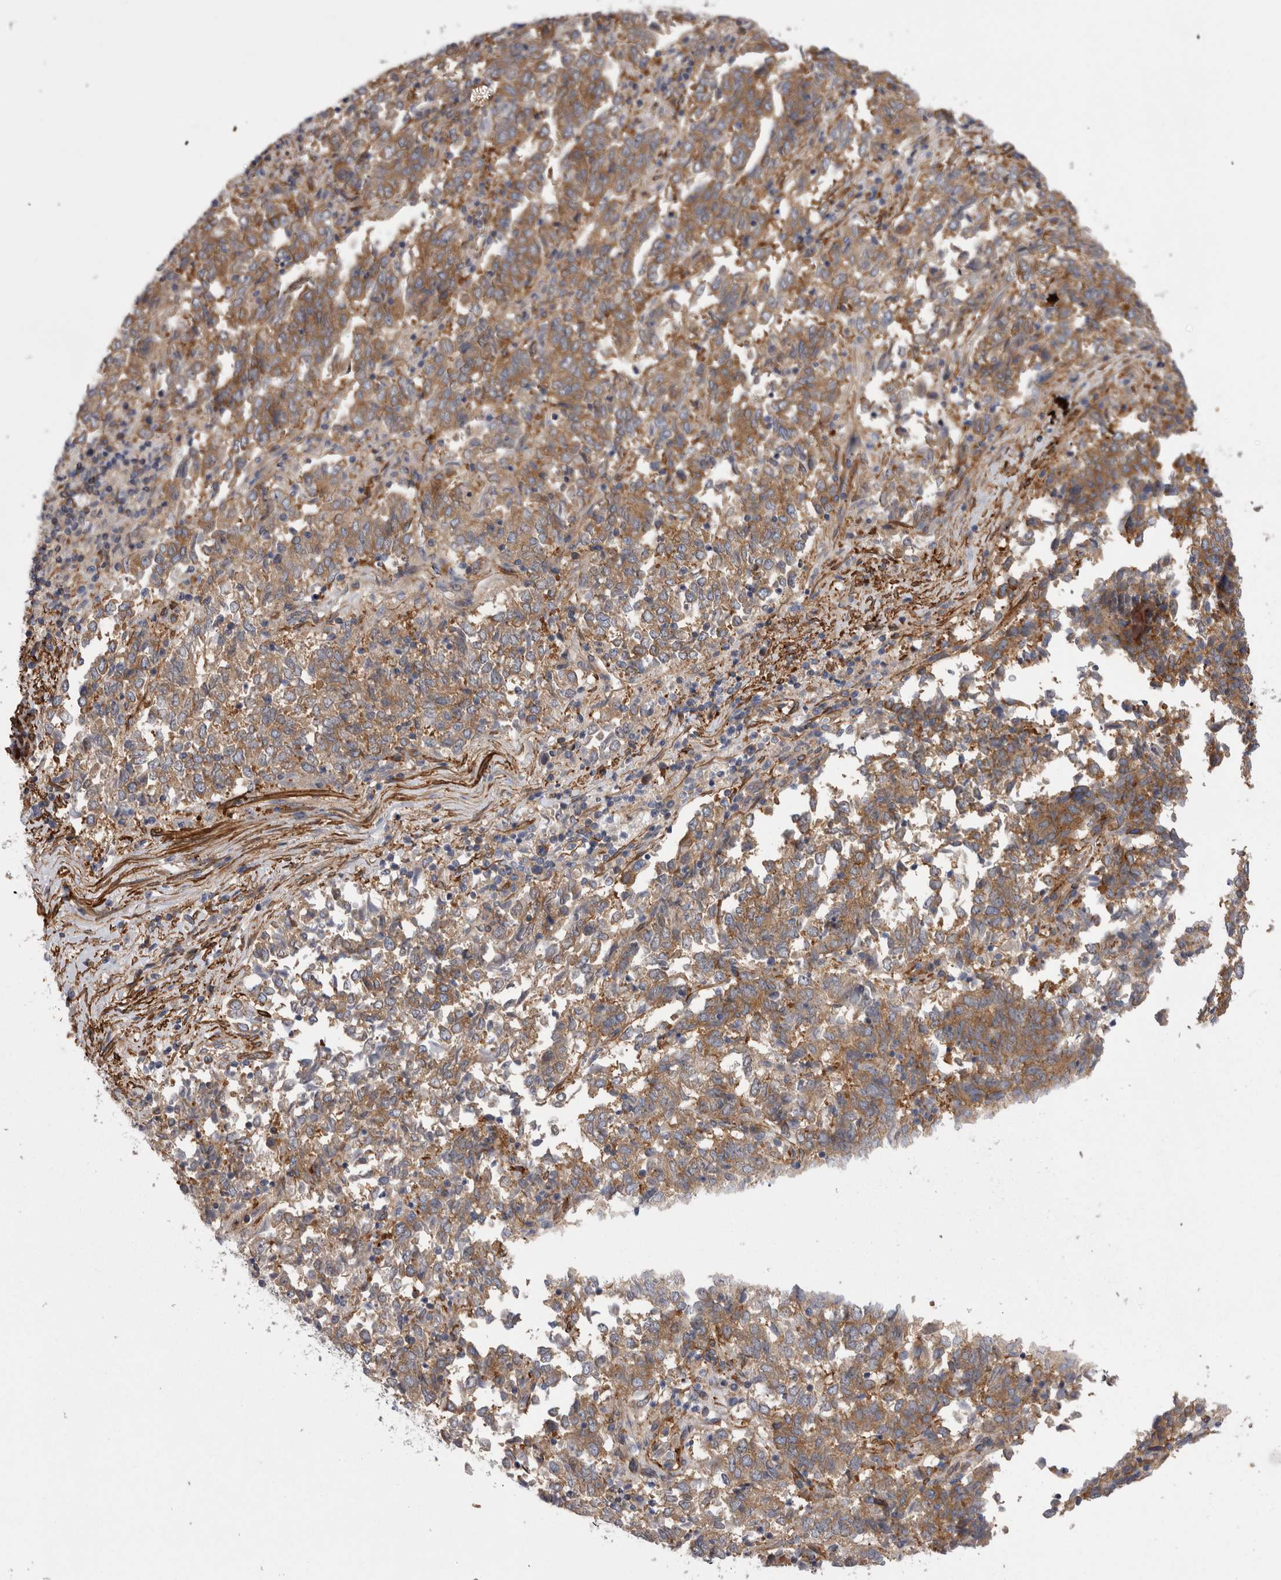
{"staining": {"intensity": "moderate", "quantity": ">75%", "location": "cytoplasmic/membranous"}, "tissue": "endometrial cancer", "cell_type": "Tumor cells", "image_type": "cancer", "snomed": [{"axis": "morphology", "description": "Adenocarcinoma, NOS"}, {"axis": "topography", "description": "Endometrium"}], "caption": "High-magnification brightfield microscopy of endometrial cancer (adenocarcinoma) stained with DAB (brown) and counterstained with hematoxylin (blue). tumor cells exhibit moderate cytoplasmic/membranous positivity is identified in approximately>75% of cells. Nuclei are stained in blue.", "gene": "EPRS1", "patient": {"sex": "female", "age": 80}}